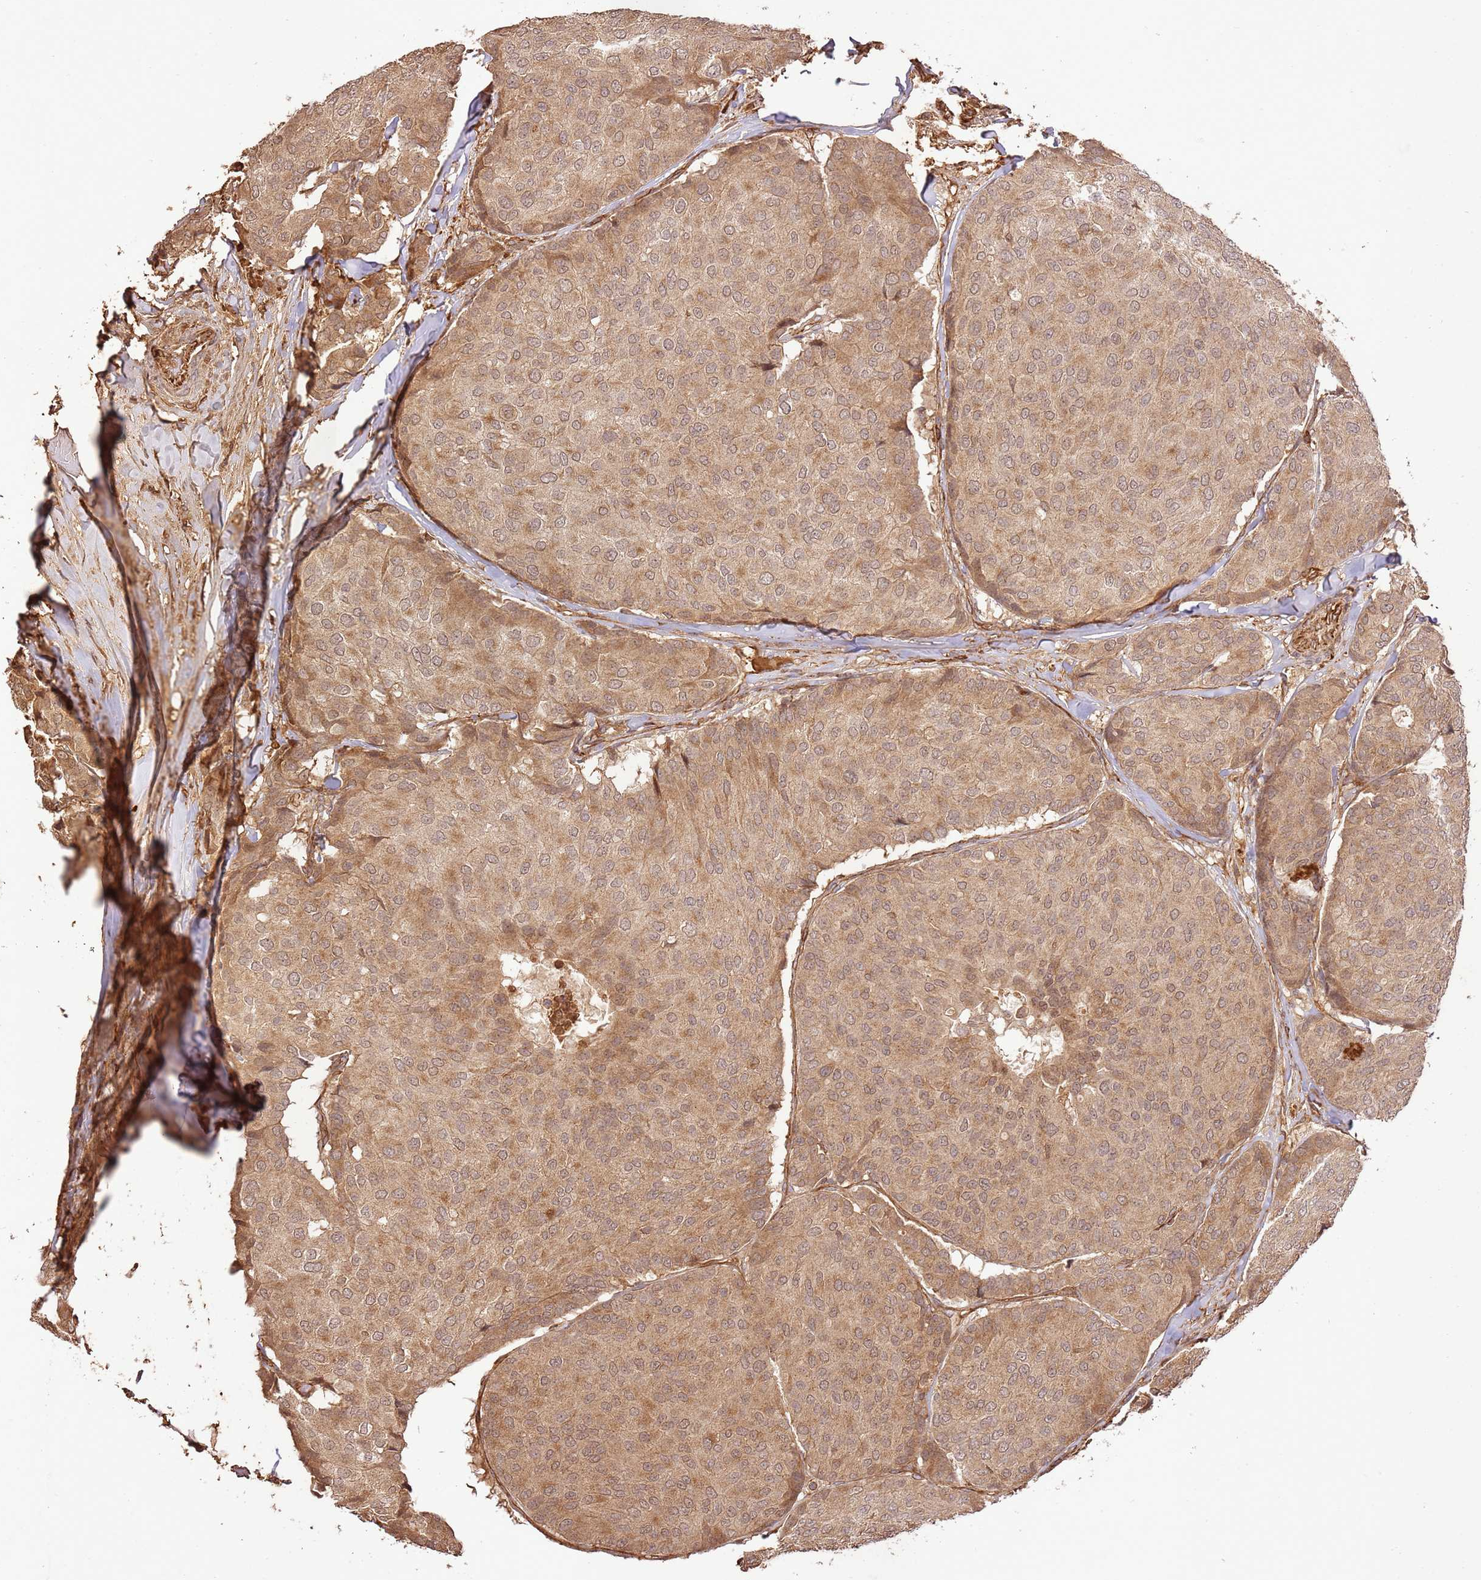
{"staining": {"intensity": "moderate", "quantity": ">75%", "location": "cytoplasmic/membranous"}, "tissue": "breast cancer", "cell_type": "Tumor cells", "image_type": "cancer", "snomed": [{"axis": "morphology", "description": "Duct carcinoma"}, {"axis": "topography", "description": "Breast"}], "caption": "Breast cancer (invasive ductal carcinoma) tissue reveals moderate cytoplasmic/membranous expression in approximately >75% of tumor cells, visualized by immunohistochemistry.", "gene": "KATNAL2", "patient": {"sex": "female", "age": 75}}